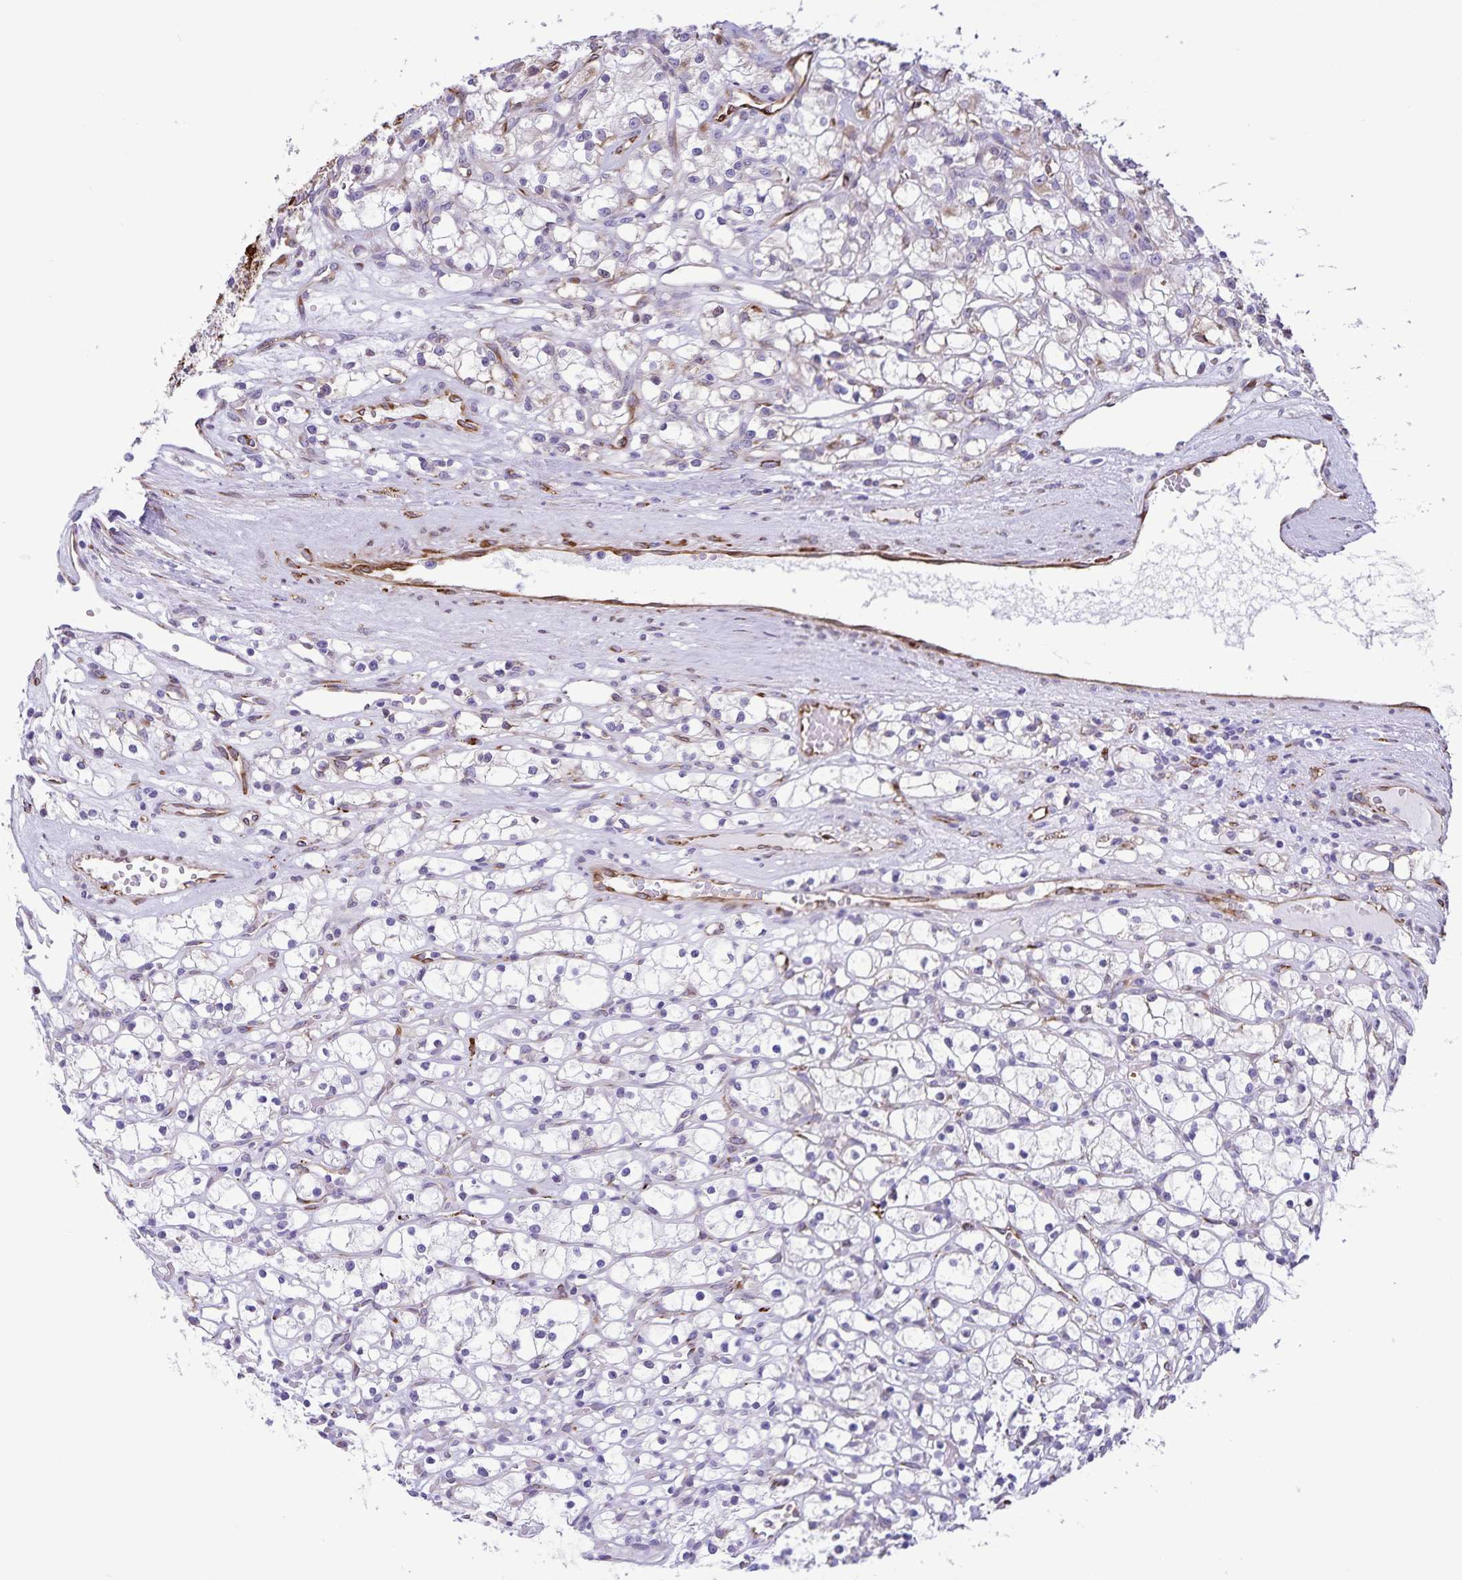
{"staining": {"intensity": "negative", "quantity": "none", "location": "none"}, "tissue": "renal cancer", "cell_type": "Tumor cells", "image_type": "cancer", "snomed": [{"axis": "morphology", "description": "Adenocarcinoma, NOS"}, {"axis": "topography", "description": "Kidney"}], "caption": "This micrograph is of renal cancer stained with immunohistochemistry (IHC) to label a protein in brown with the nuclei are counter-stained blue. There is no staining in tumor cells.", "gene": "RCN1", "patient": {"sex": "female", "age": 59}}